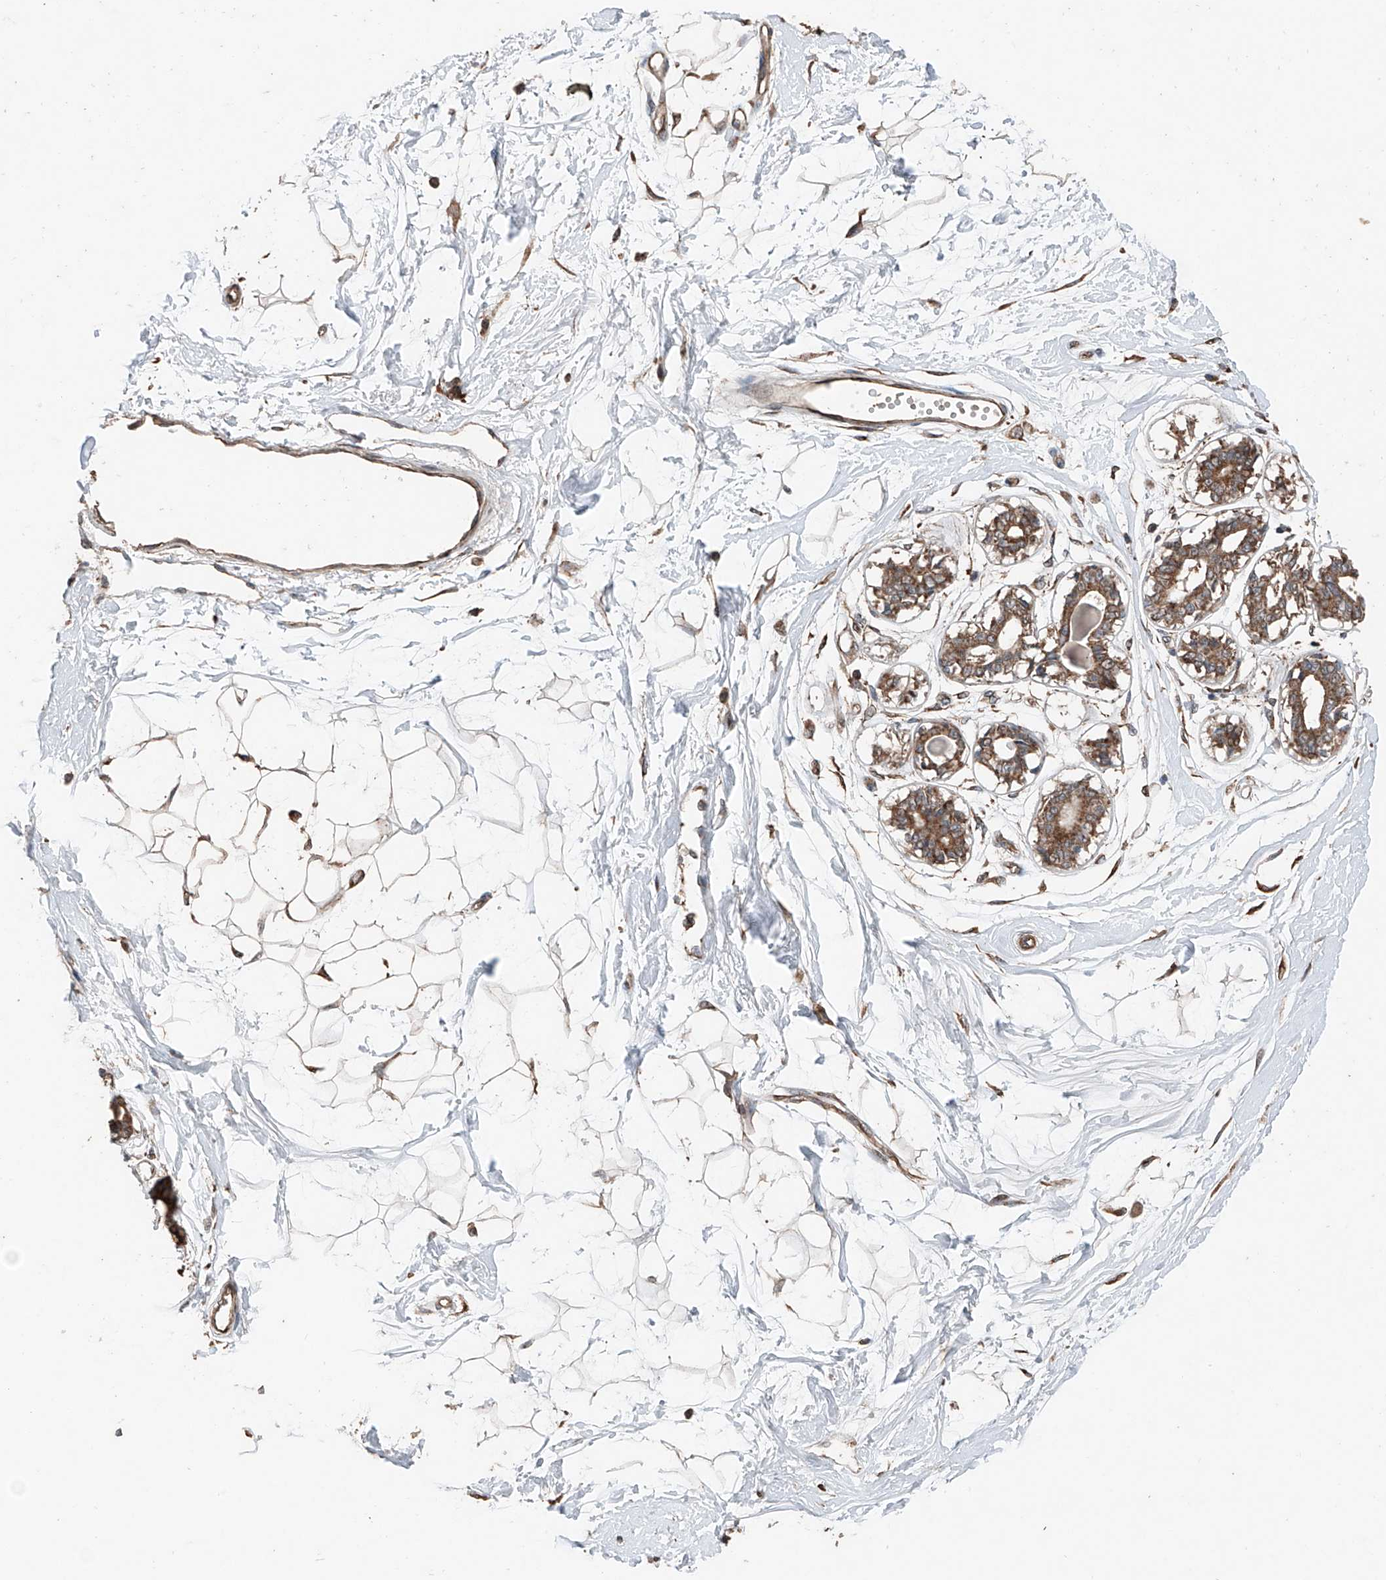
{"staining": {"intensity": "strong", "quantity": "25%-75%", "location": "cytoplasmic/membranous"}, "tissue": "breast", "cell_type": "Adipocytes", "image_type": "normal", "snomed": [{"axis": "morphology", "description": "Normal tissue, NOS"}, {"axis": "topography", "description": "Breast"}], "caption": "IHC photomicrograph of unremarkable human breast stained for a protein (brown), which displays high levels of strong cytoplasmic/membranous staining in about 25%-75% of adipocytes.", "gene": "AP4B1", "patient": {"sex": "female", "age": 45}}